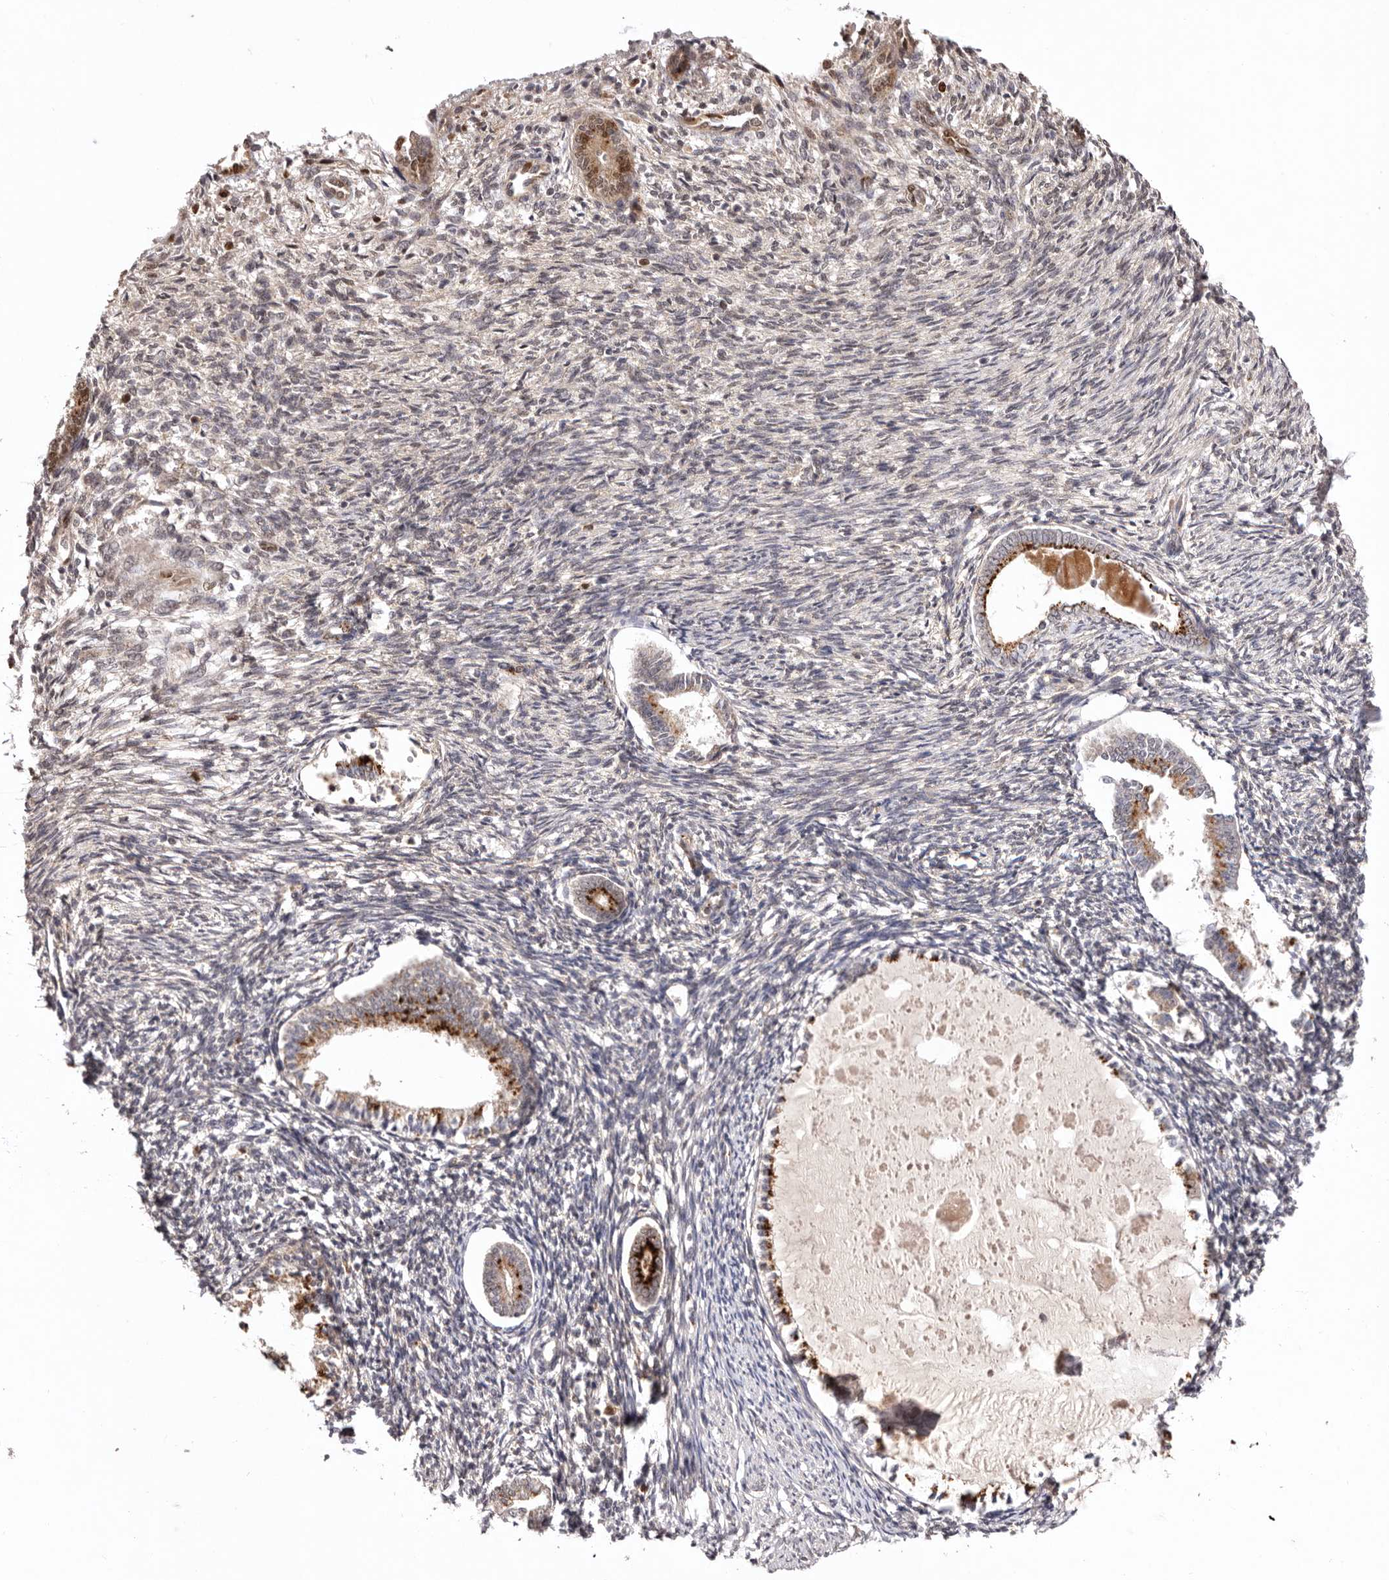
{"staining": {"intensity": "moderate", "quantity": "<25%", "location": "cytoplasmic/membranous,nuclear"}, "tissue": "endometrium", "cell_type": "Cells in endometrial stroma", "image_type": "normal", "snomed": [{"axis": "morphology", "description": "Normal tissue, NOS"}, {"axis": "topography", "description": "Endometrium"}], "caption": "Immunohistochemistry (IHC) micrograph of normal endometrium: human endometrium stained using immunohistochemistry exhibits low levels of moderate protein expression localized specifically in the cytoplasmic/membranous,nuclear of cells in endometrial stroma, appearing as a cytoplasmic/membranous,nuclear brown color.", "gene": "NOTCH1", "patient": {"sex": "female", "age": 56}}